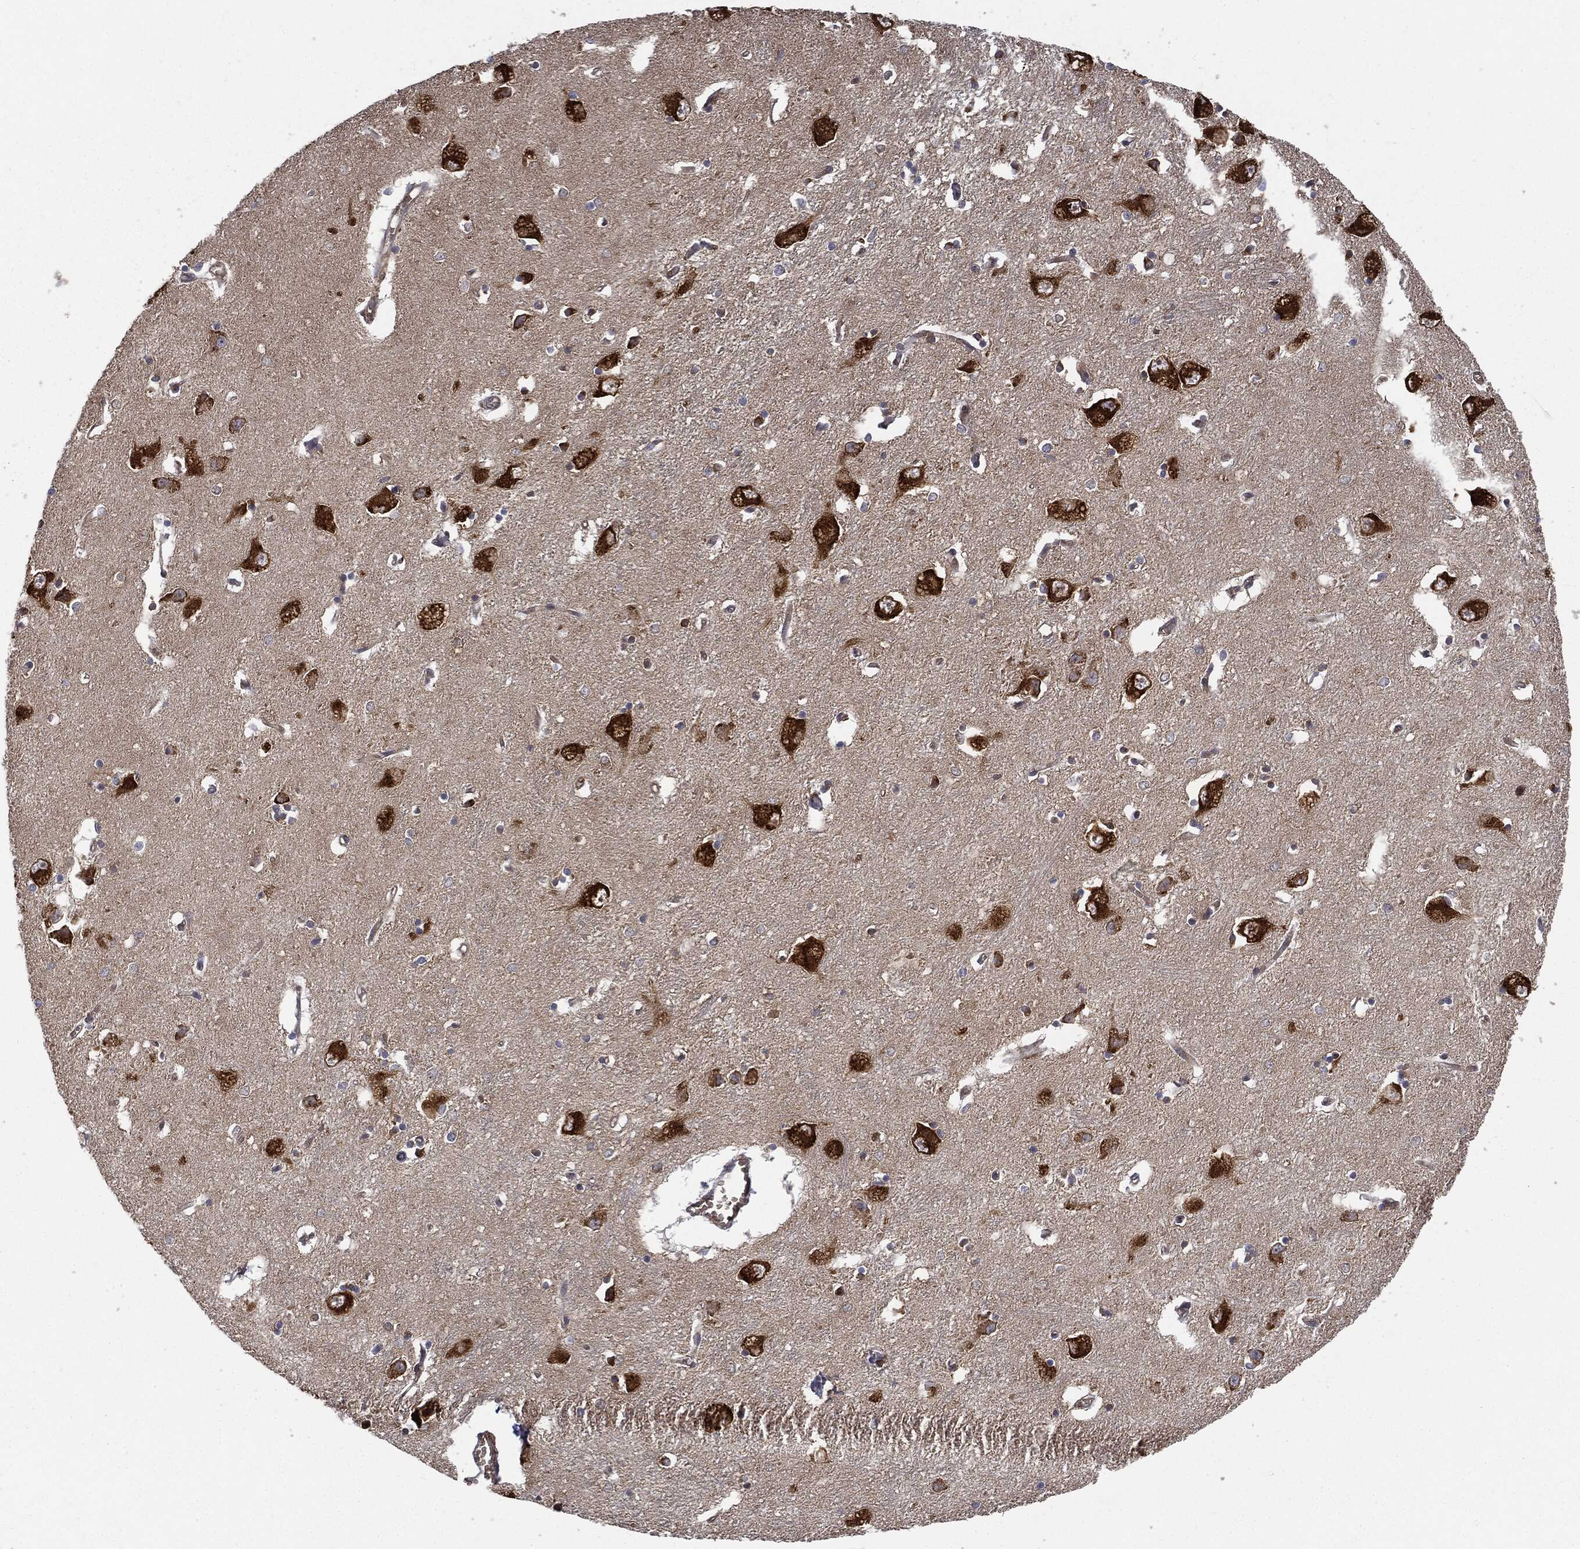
{"staining": {"intensity": "moderate", "quantity": "<25%", "location": "cytoplasmic/membranous"}, "tissue": "caudate", "cell_type": "Glial cells", "image_type": "normal", "snomed": [{"axis": "morphology", "description": "Normal tissue, NOS"}, {"axis": "topography", "description": "Lateral ventricle wall"}], "caption": "Caudate stained with a brown dye displays moderate cytoplasmic/membranous positive staining in approximately <25% of glial cells.", "gene": "EIF2AK2", "patient": {"sex": "male", "age": 54}}